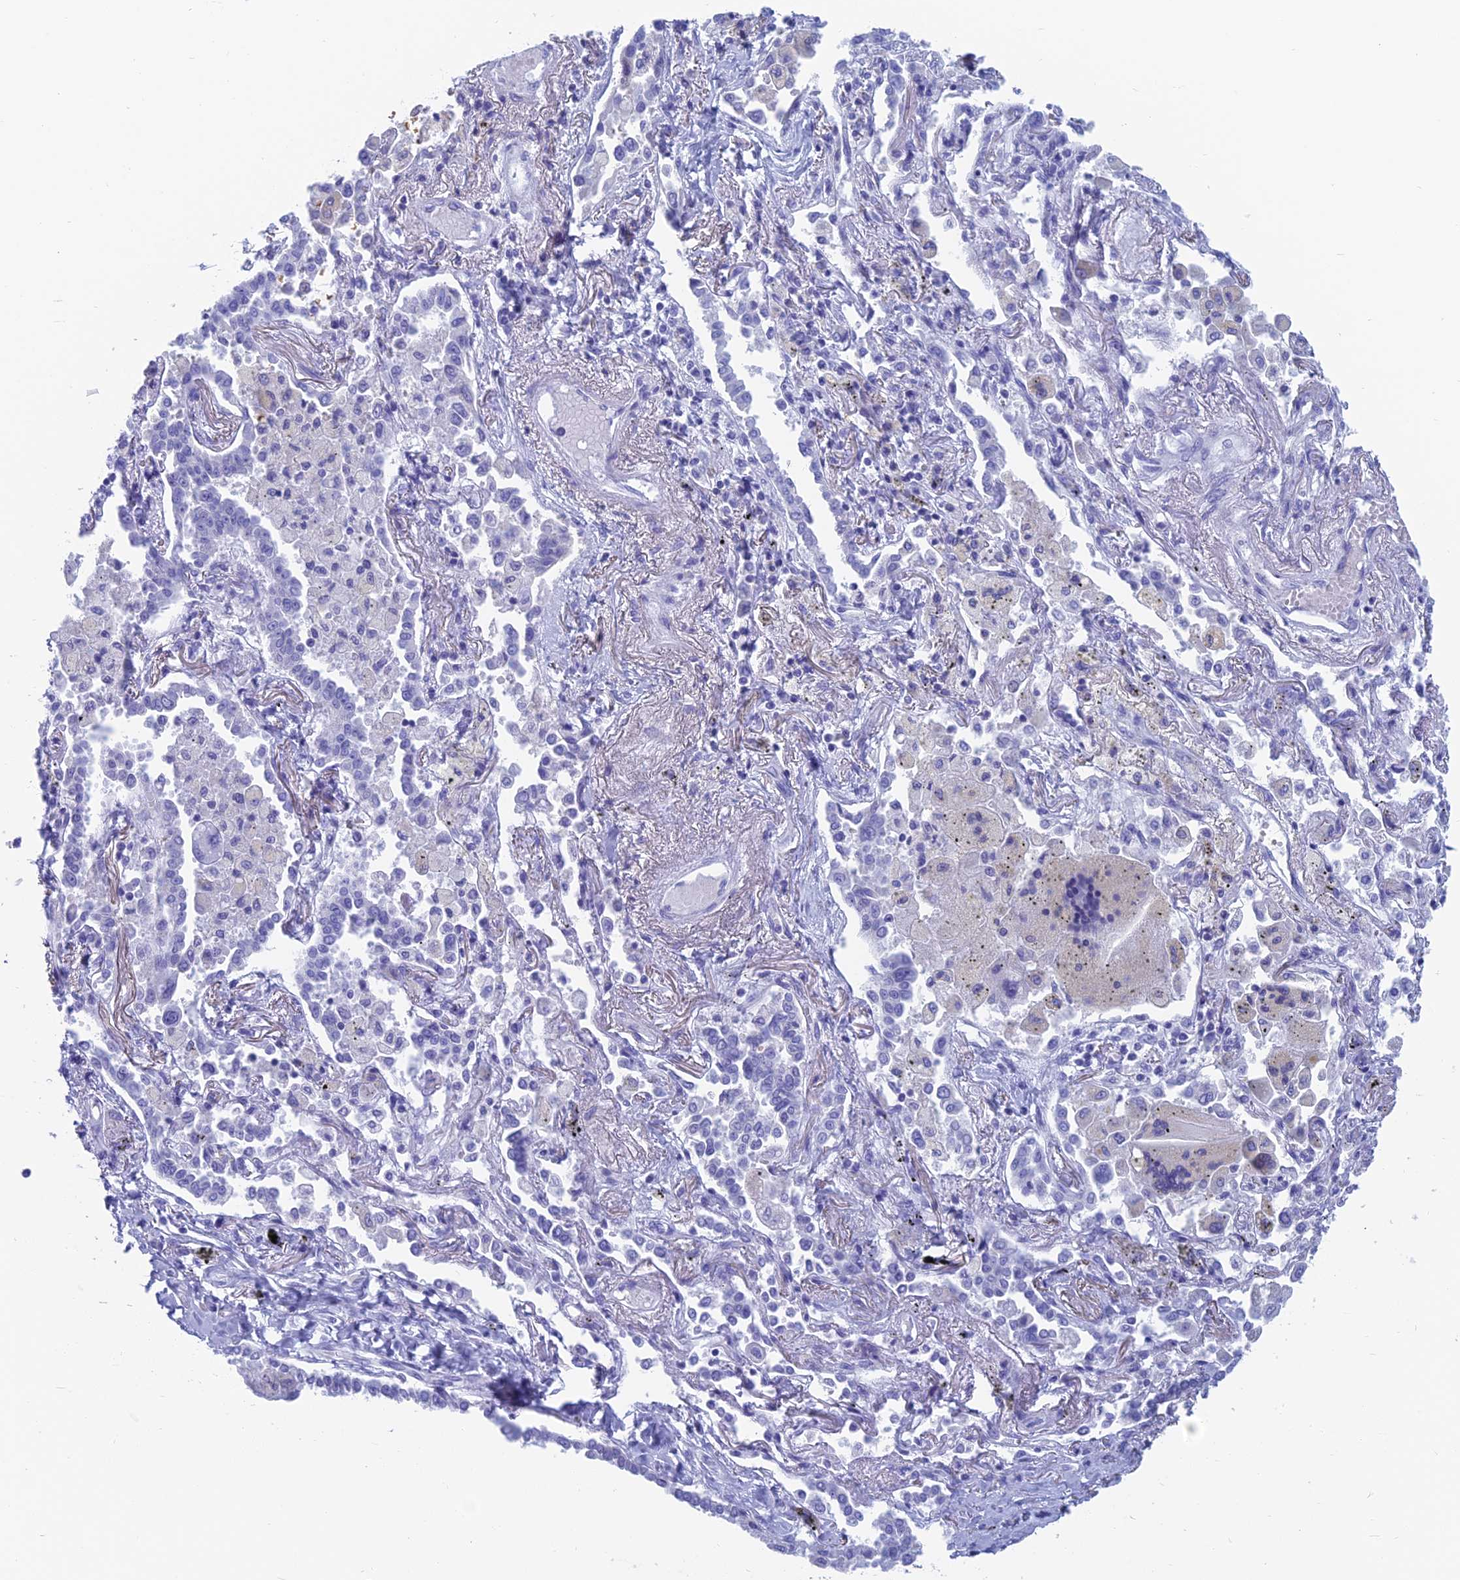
{"staining": {"intensity": "negative", "quantity": "none", "location": "none"}, "tissue": "lung cancer", "cell_type": "Tumor cells", "image_type": "cancer", "snomed": [{"axis": "morphology", "description": "Adenocarcinoma, NOS"}, {"axis": "topography", "description": "Lung"}], "caption": "Tumor cells are negative for protein expression in human lung adenocarcinoma.", "gene": "CAPS", "patient": {"sex": "male", "age": 67}}